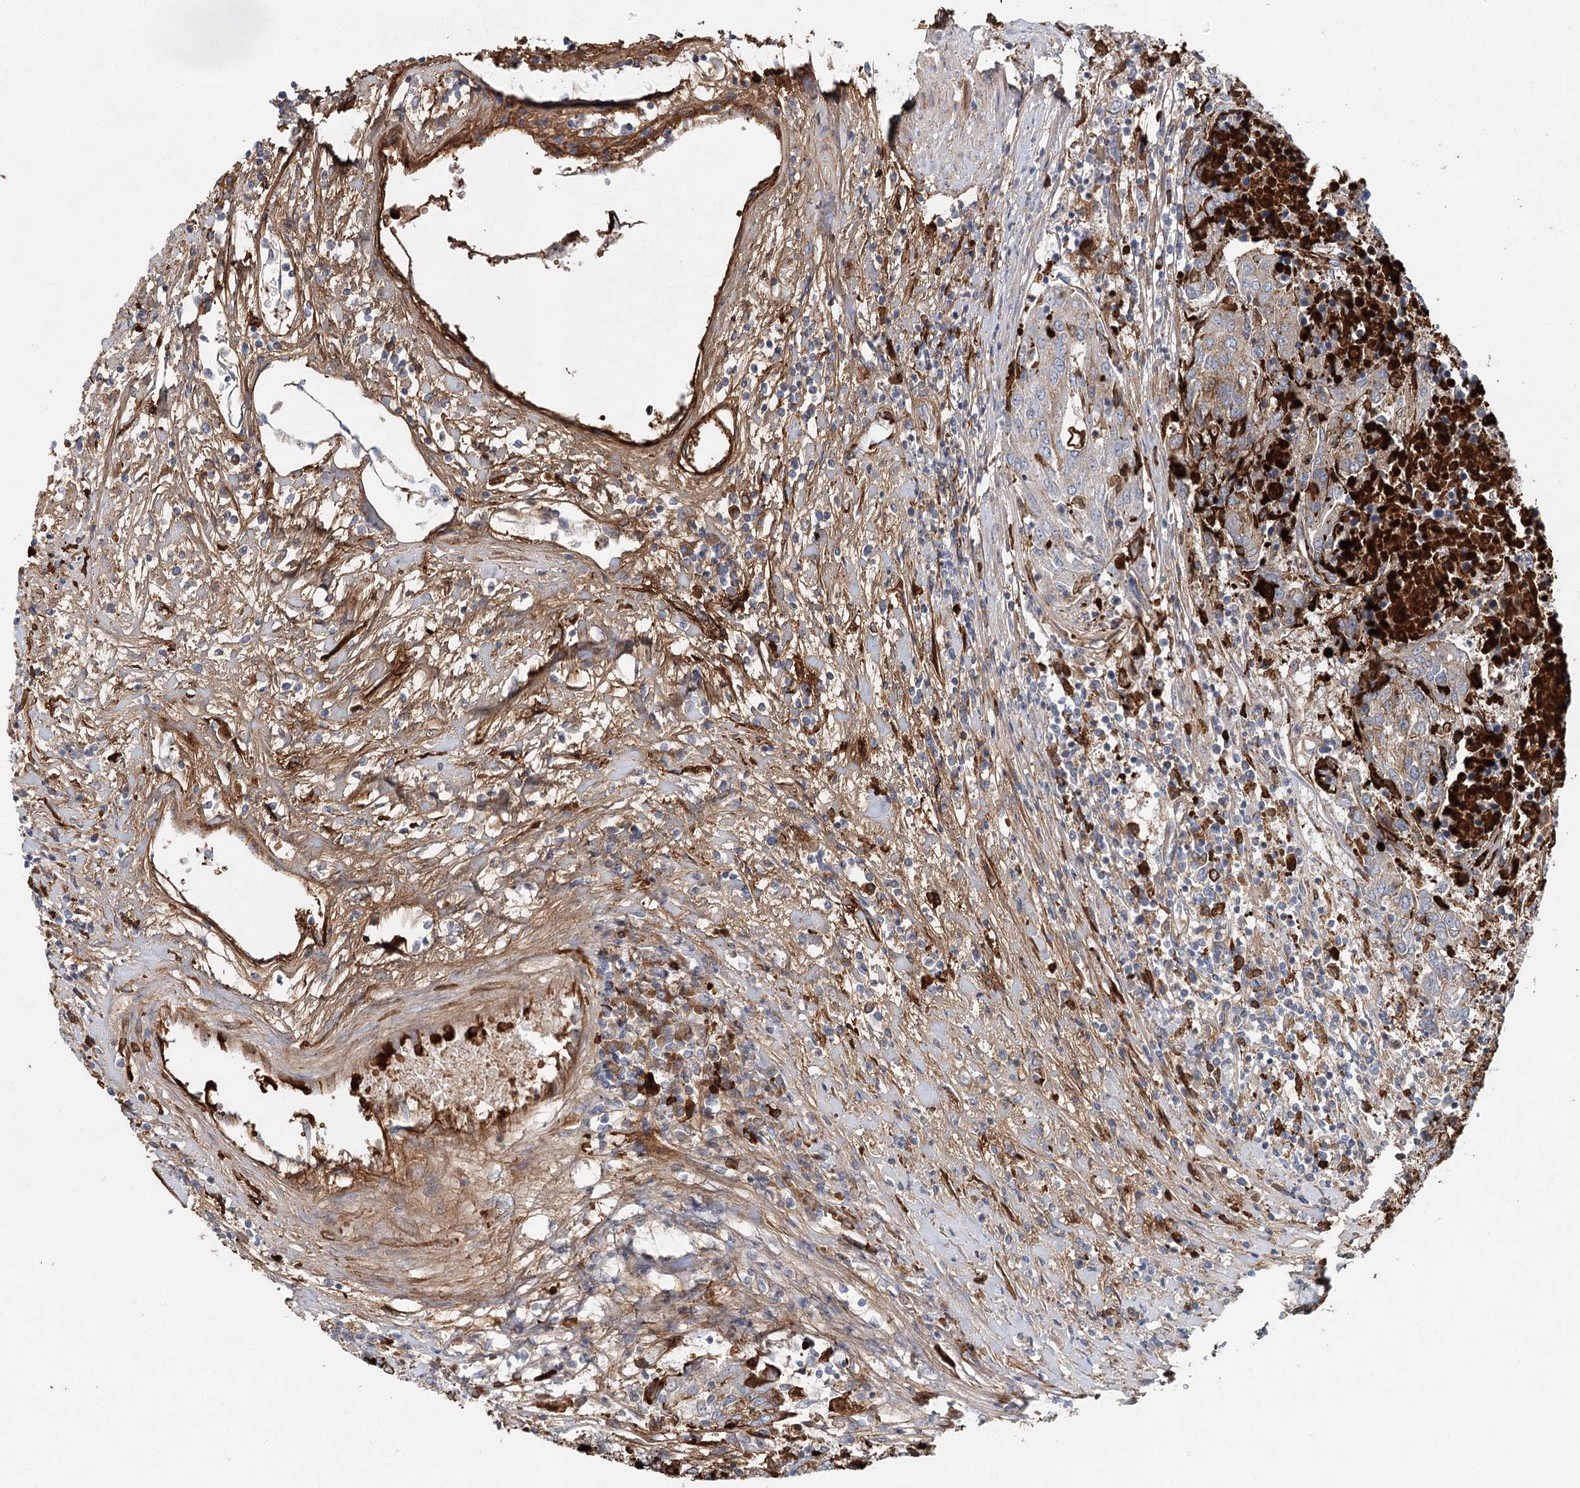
{"staining": {"intensity": "weak", "quantity": "25%-75%", "location": "cytoplasmic/membranous"}, "tissue": "urothelial cancer", "cell_type": "Tumor cells", "image_type": "cancer", "snomed": [{"axis": "morphology", "description": "Urothelial carcinoma, High grade"}, {"axis": "topography", "description": "Urinary bladder"}], "caption": "About 25%-75% of tumor cells in high-grade urothelial carcinoma exhibit weak cytoplasmic/membranous protein staining as visualized by brown immunohistochemical staining.", "gene": "ALKBH8", "patient": {"sex": "female", "age": 85}}